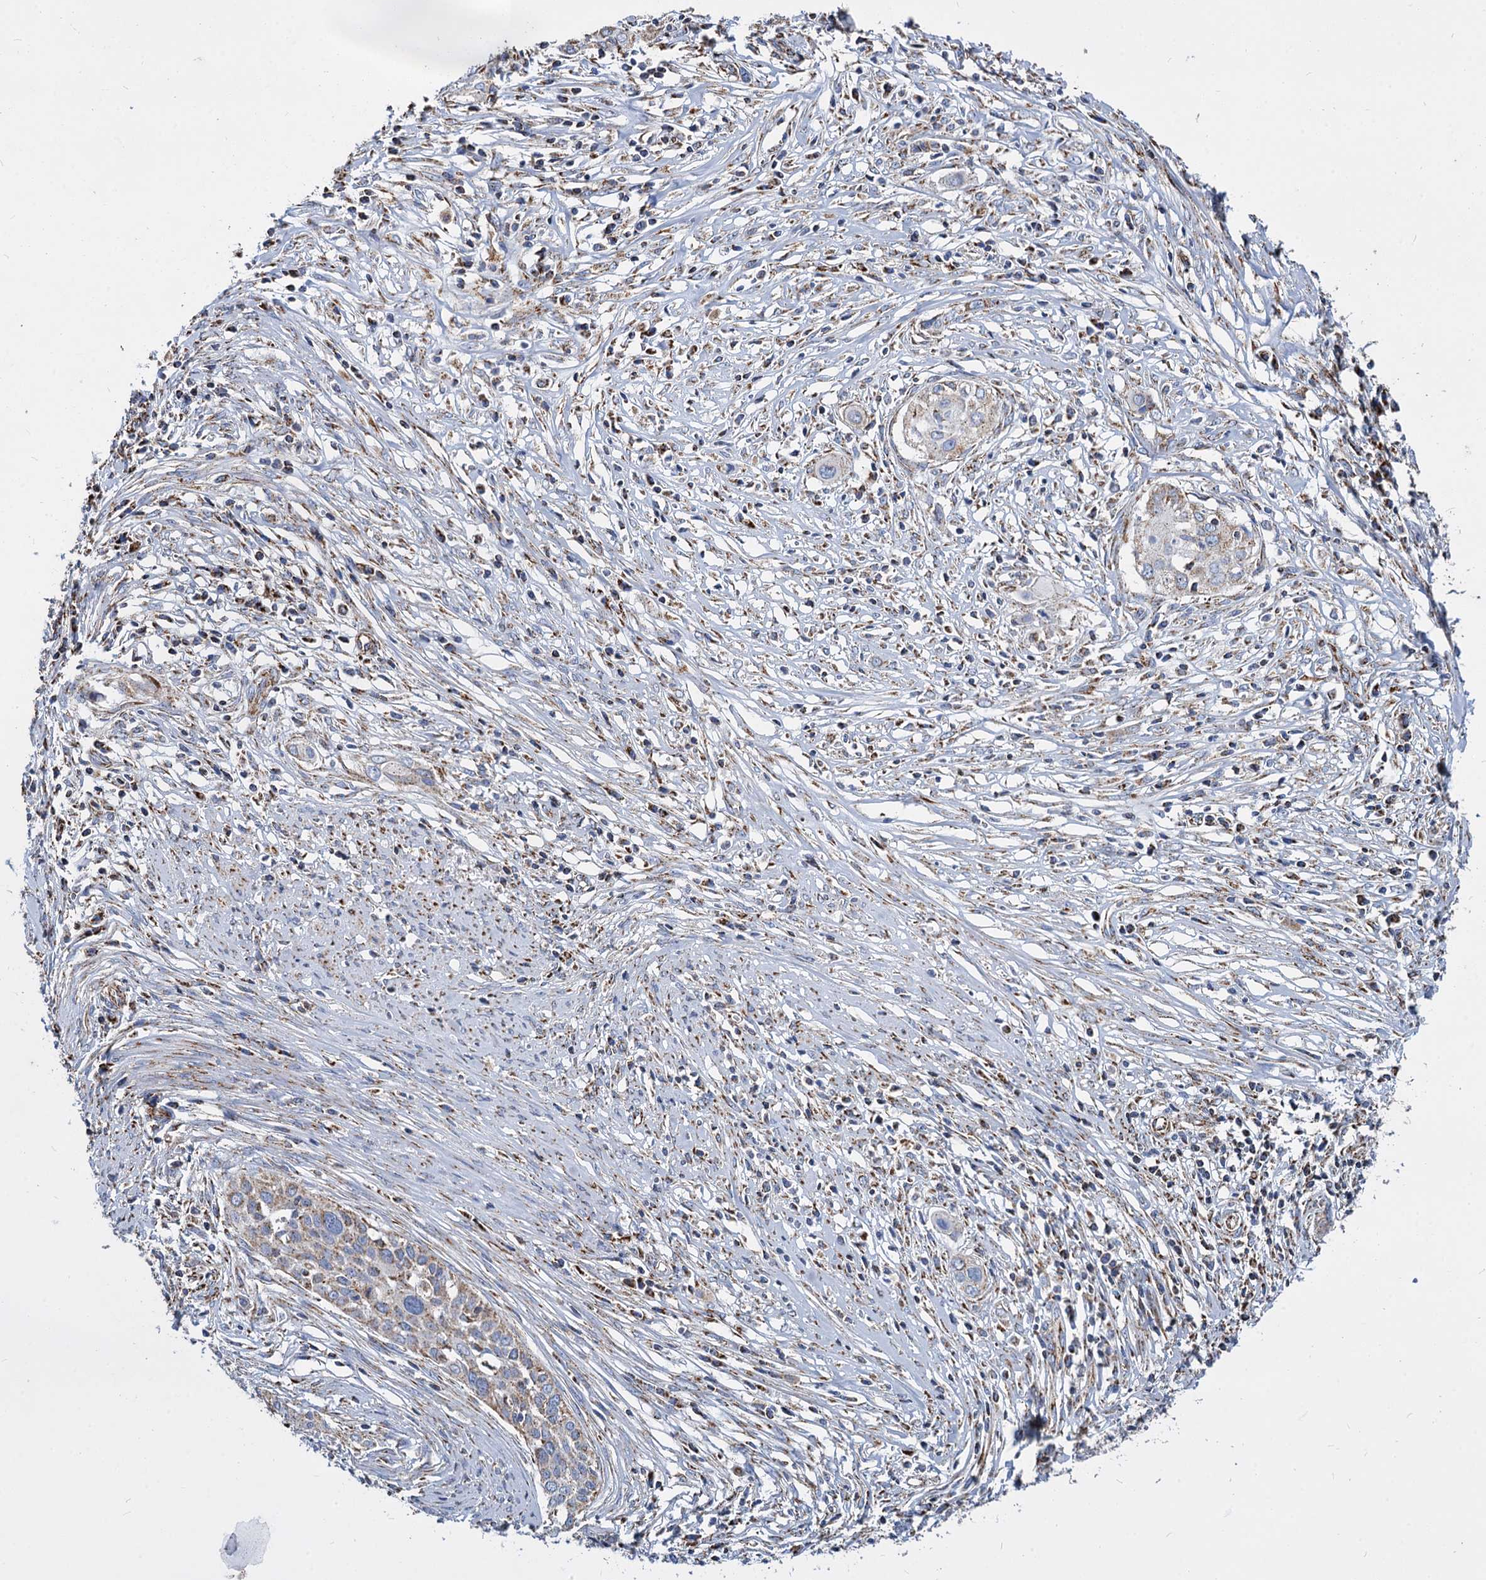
{"staining": {"intensity": "moderate", "quantity": "<25%", "location": "cytoplasmic/membranous"}, "tissue": "cervical cancer", "cell_type": "Tumor cells", "image_type": "cancer", "snomed": [{"axis": "morphology", "description": "Squamous cell carcinoma, NOS"}, {"axis": "topography", "description": "Cervix"}], "caption": "The micrograph shows immunohistochemical staining of squamous cell carcinoma (cervical). There is moderate cytoplasmic/membranous staining is appreciated in approximately <25% of tumor cells.", "gene": "TIMM10", "patient": {"sex": "female", "age": 34}}